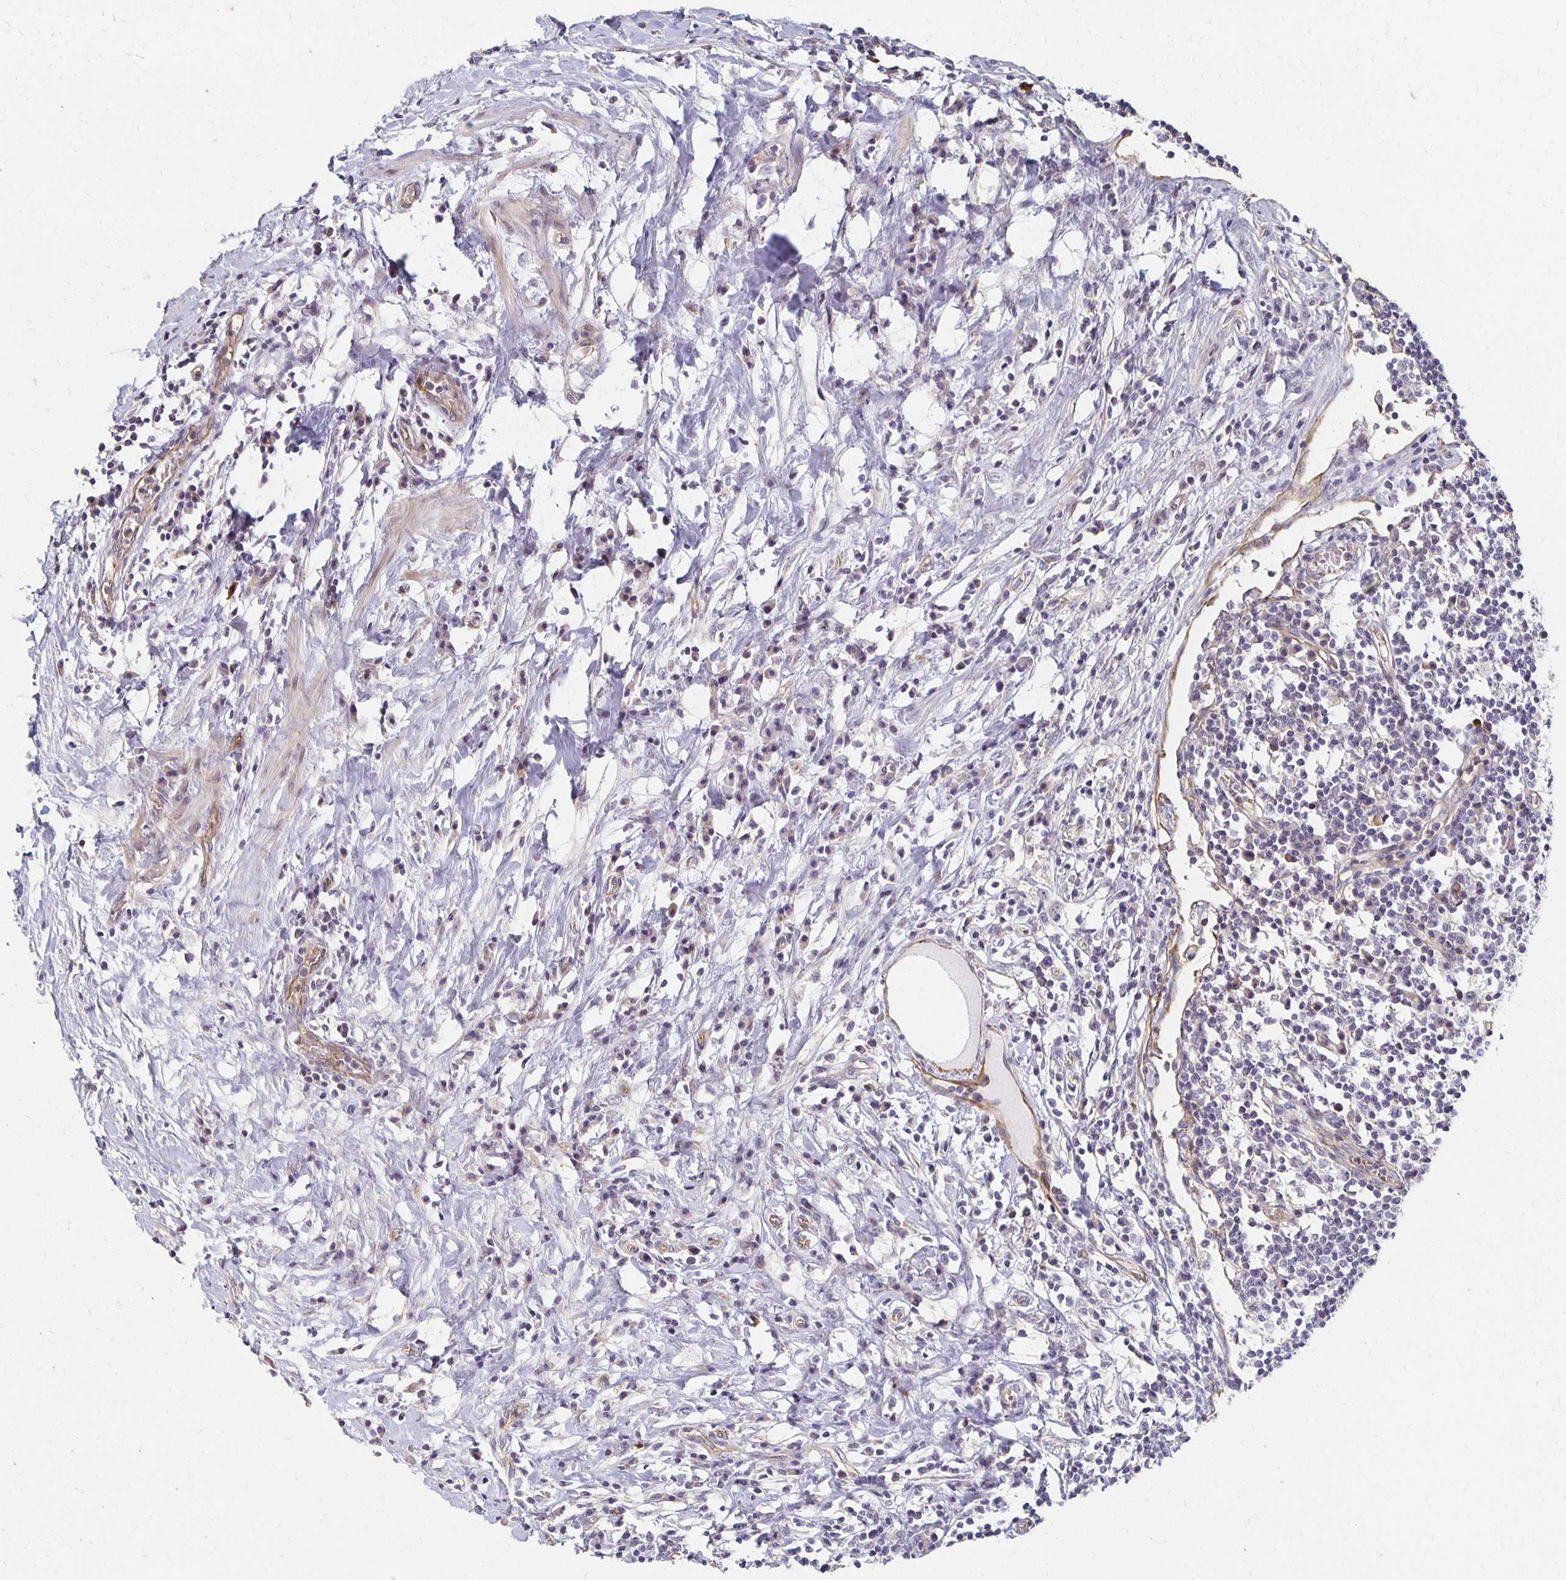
{"staining": {"intensity": "negative", "quantity": "none", "location": "none"}, "tissue": "lymph node", "cell_type": "Germinal center cells", "image_type": "normal", "snomed": [{"axis": "morphology", "description": "Normal tissue, NOS"}, {"axis": "topography", "description": "Lymph node"}], "caption": "This histopathology image is of benign lymph node stained with immunohistochemistry (IHC) to label a protein in brown with the nuclei are counter-stained blue. There is no expression in germinal center cells.", "gene": "SORL1", "patient": {"sex": "male", "age": 67}}